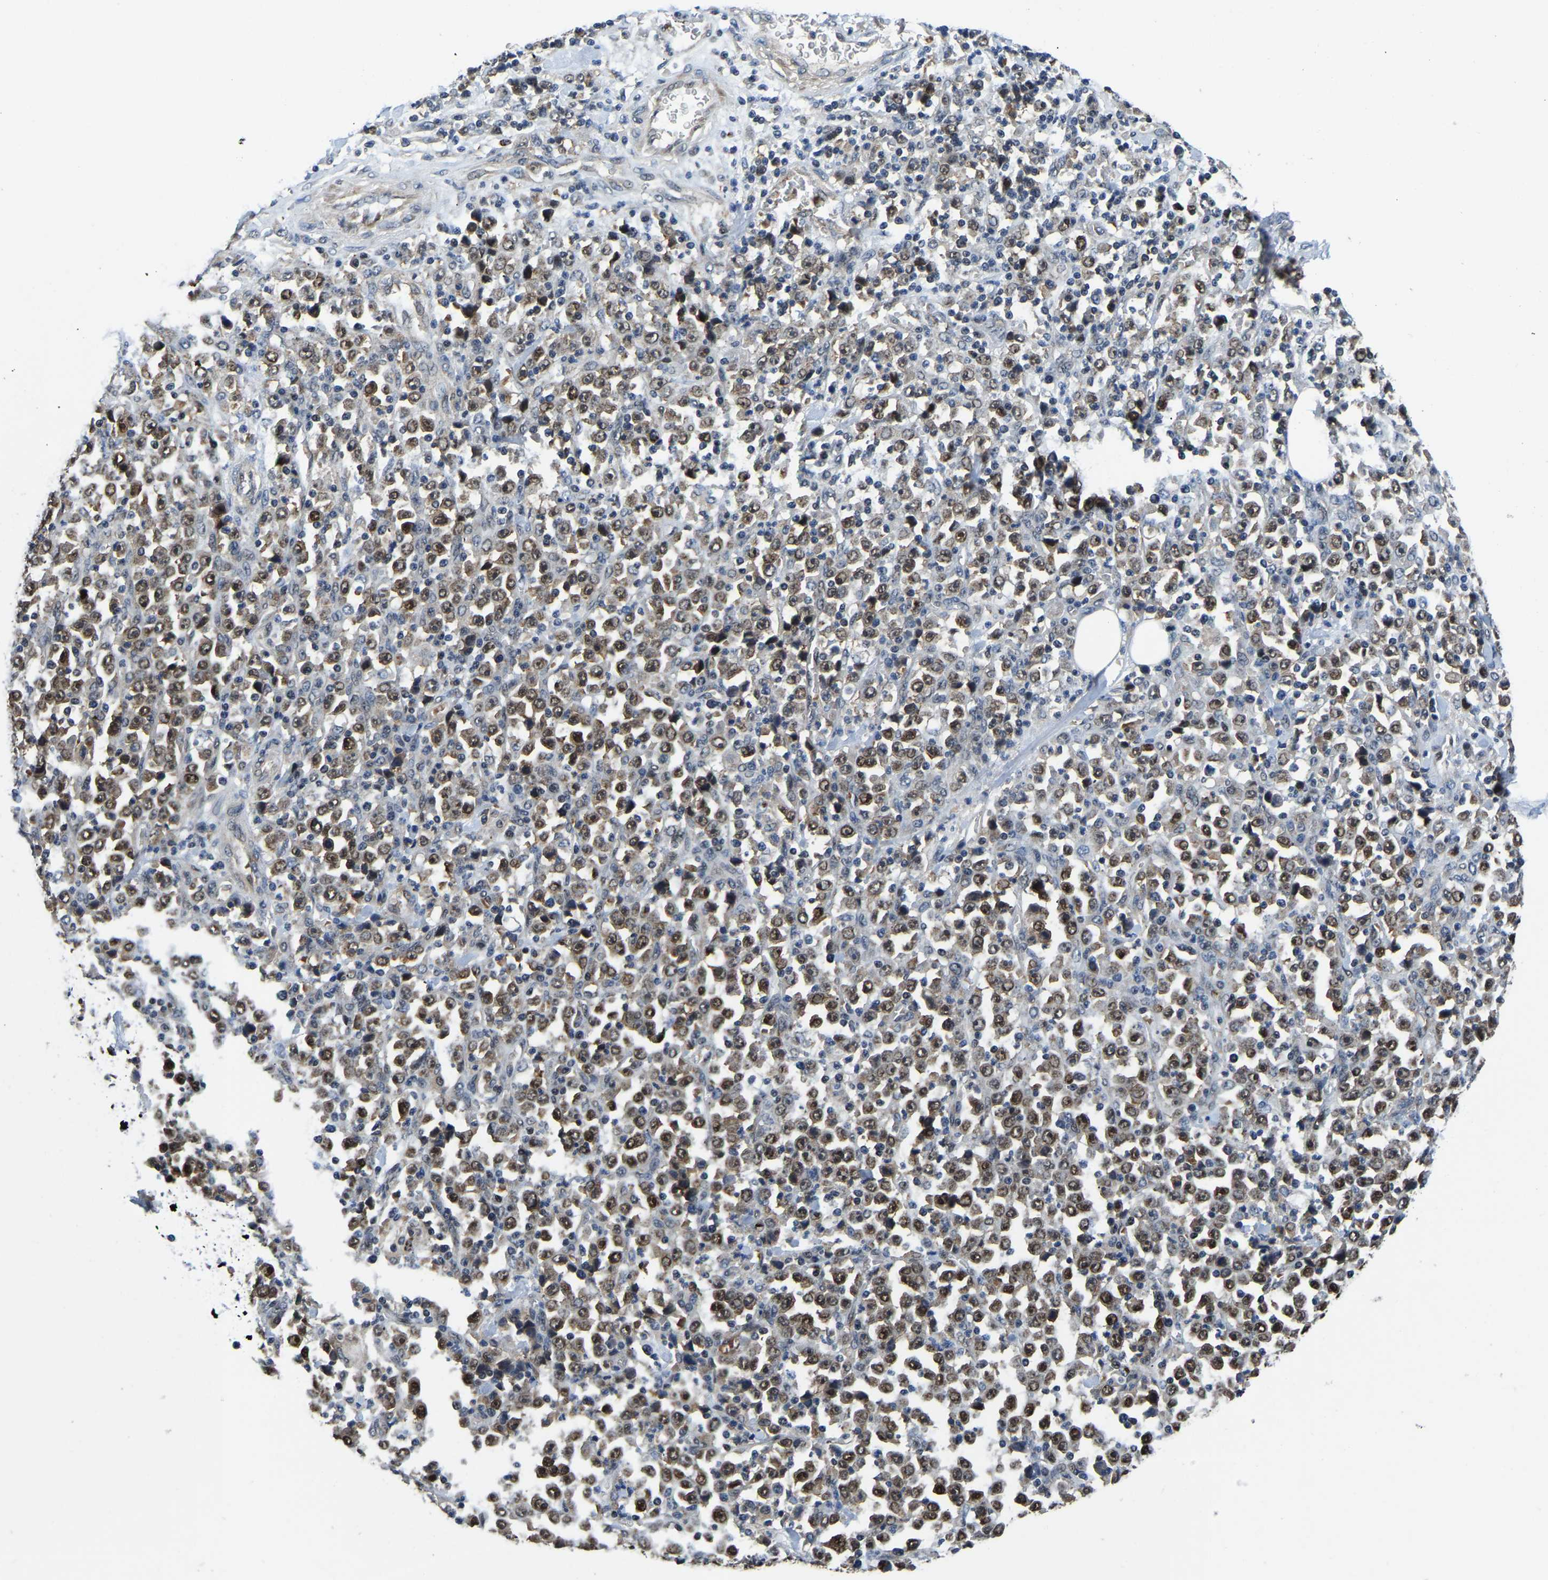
{"staining": {"intensity": "moderate", "quantity": ">75%", "location": "cytoplasmic/membranous,nuclear"}, "tissue": "stomach cancer", "cell_type": "Tumor cells", "image_type": "cancer", "snomed": [{"axis": "morphology", "description": "Normal tissue, NOS"}, {"axis": "morphology", "description": "Adenocarcinoma, NOS"}, {"axis": "topography", "description": "Stomach, upper"}, {"axis": "topography", "description": "Stomach"}], "caption": "High-power microscopy captured an immunohistochemistry photomicrograph of stomach cancer (adenocarcinoma), revealing moderate cytoplasmic/membranous and nuclear staining in about >75% of tumor cells. Ihc stains the protein in brown and the nuclei are stained blue.", "gene": "DFFA", "patient": {"sex": "male", "age": 59}}